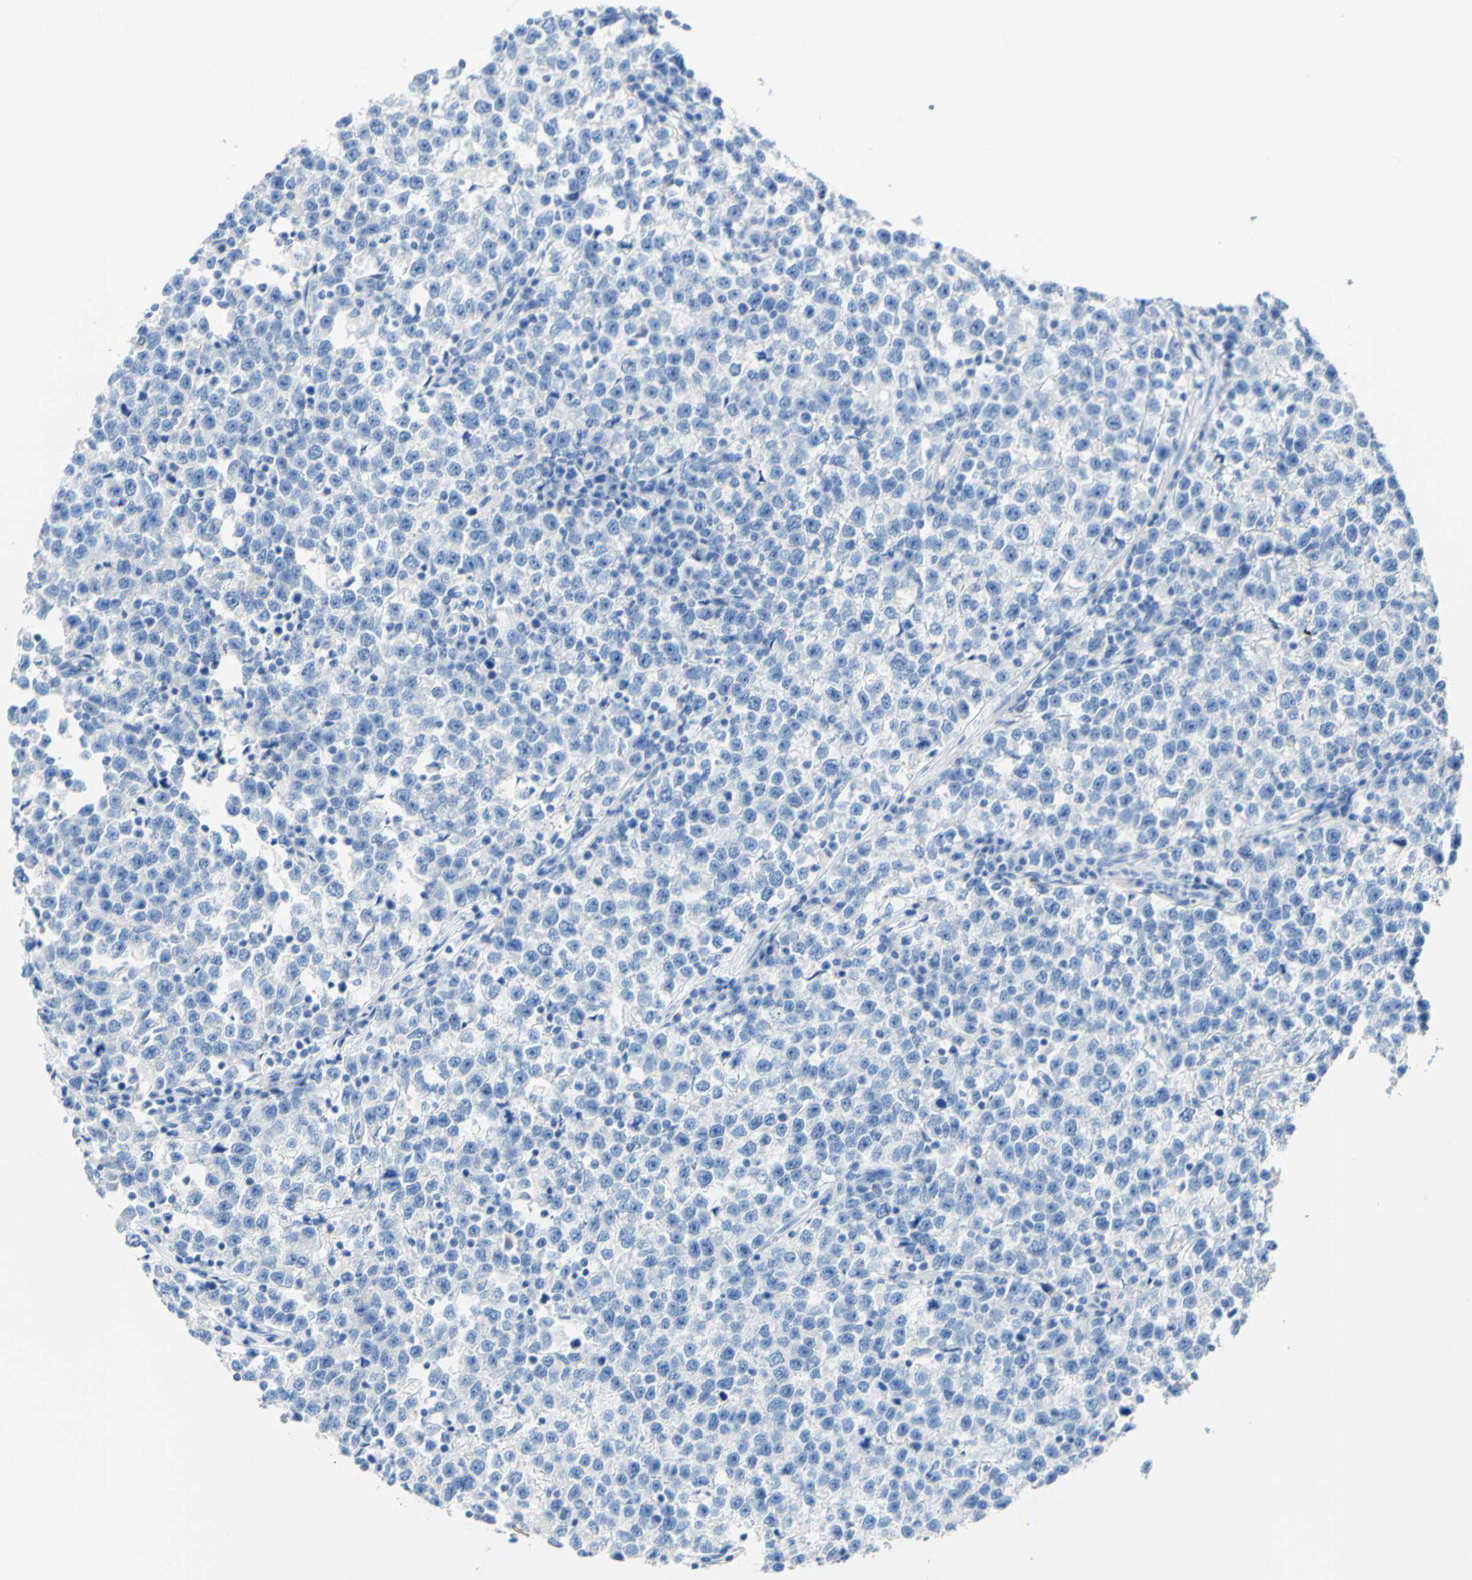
{"staining": {"intensity": "negative", "quantity": "none", "location": "none"}, "tissue": "testis cancer", "cell_type": "Tumor cells", "image_type": "cancer", "snomed": [{"axis": "morphology", "description": "Seminoma, NOS"}, {"axis": "topography", "description": "Testis"}], "caption": "Immunohistochemistry of testis seminoma exhibits no expression in tumor cells. Brightfield microscopy of IHC stained with DAB (brown) and hematoxylin (blue), captured at high magnification.", "gene": "PIGR", "patient": {"sex": "male", "age": 43}}